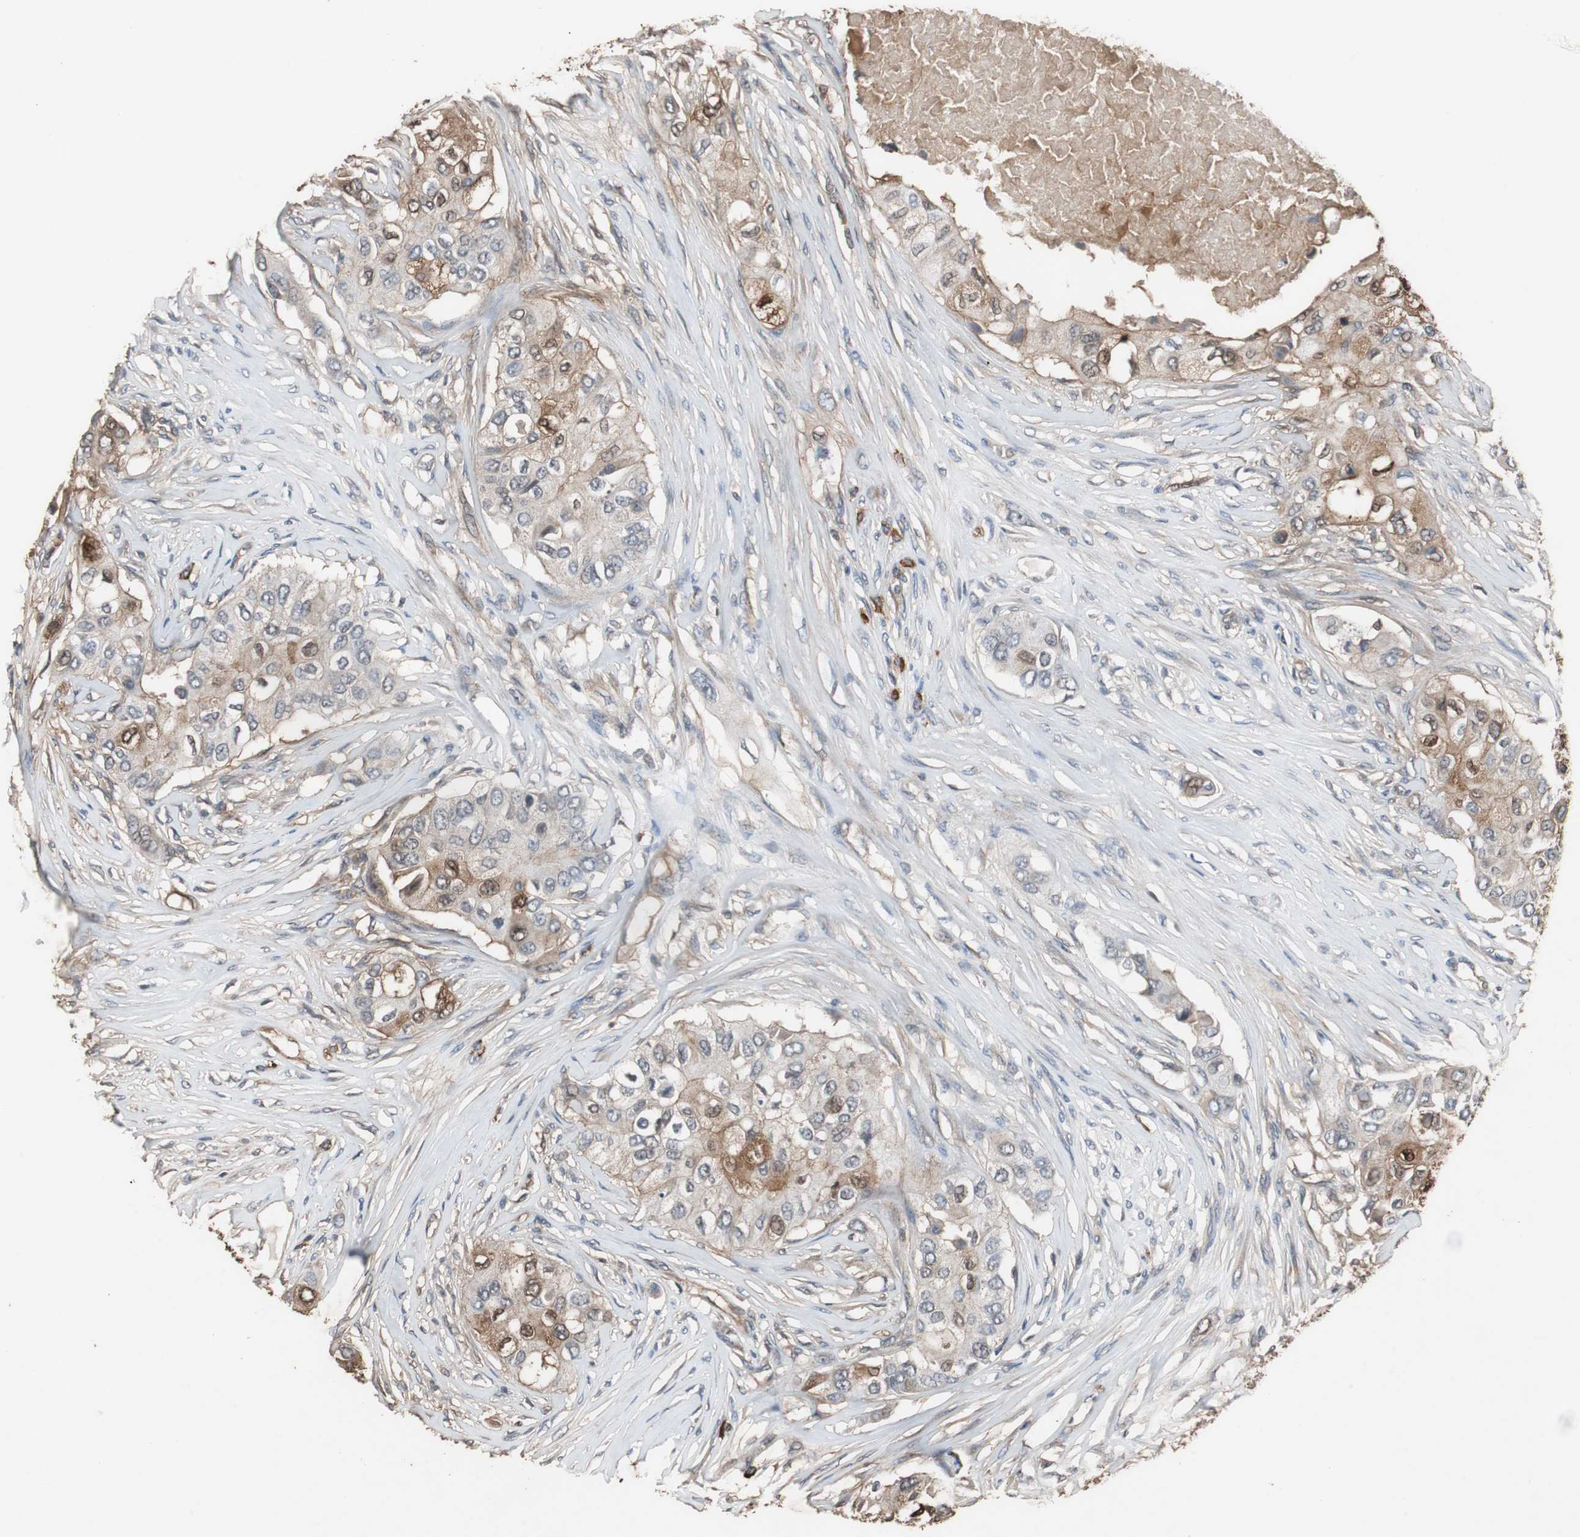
{"staining": {"intensity": "moderate", "quantity": "25%-75%", "location": "cytoplasmic/membranous"}, "tissue": "breast cancer", "cell_type": "Tumor cells", "image_type": "cancer", "snomed": [{"axis": "morphology", "description": "Normal tissue, NOS"}, {"axis": "morphology", "description": "Duct carcinoma"}, {"axis": "topography", "description": "Breast"}], "caption": "Breast cancer (invasive ductal carcinoma) was stained to show a protein in brown. There is medium levels of moderate cytoplasmic/membranous positivity in about 25%-75% of tumor cells.", "gene": "NDRG1", "patient": {"sex": "female", "age": 49}}